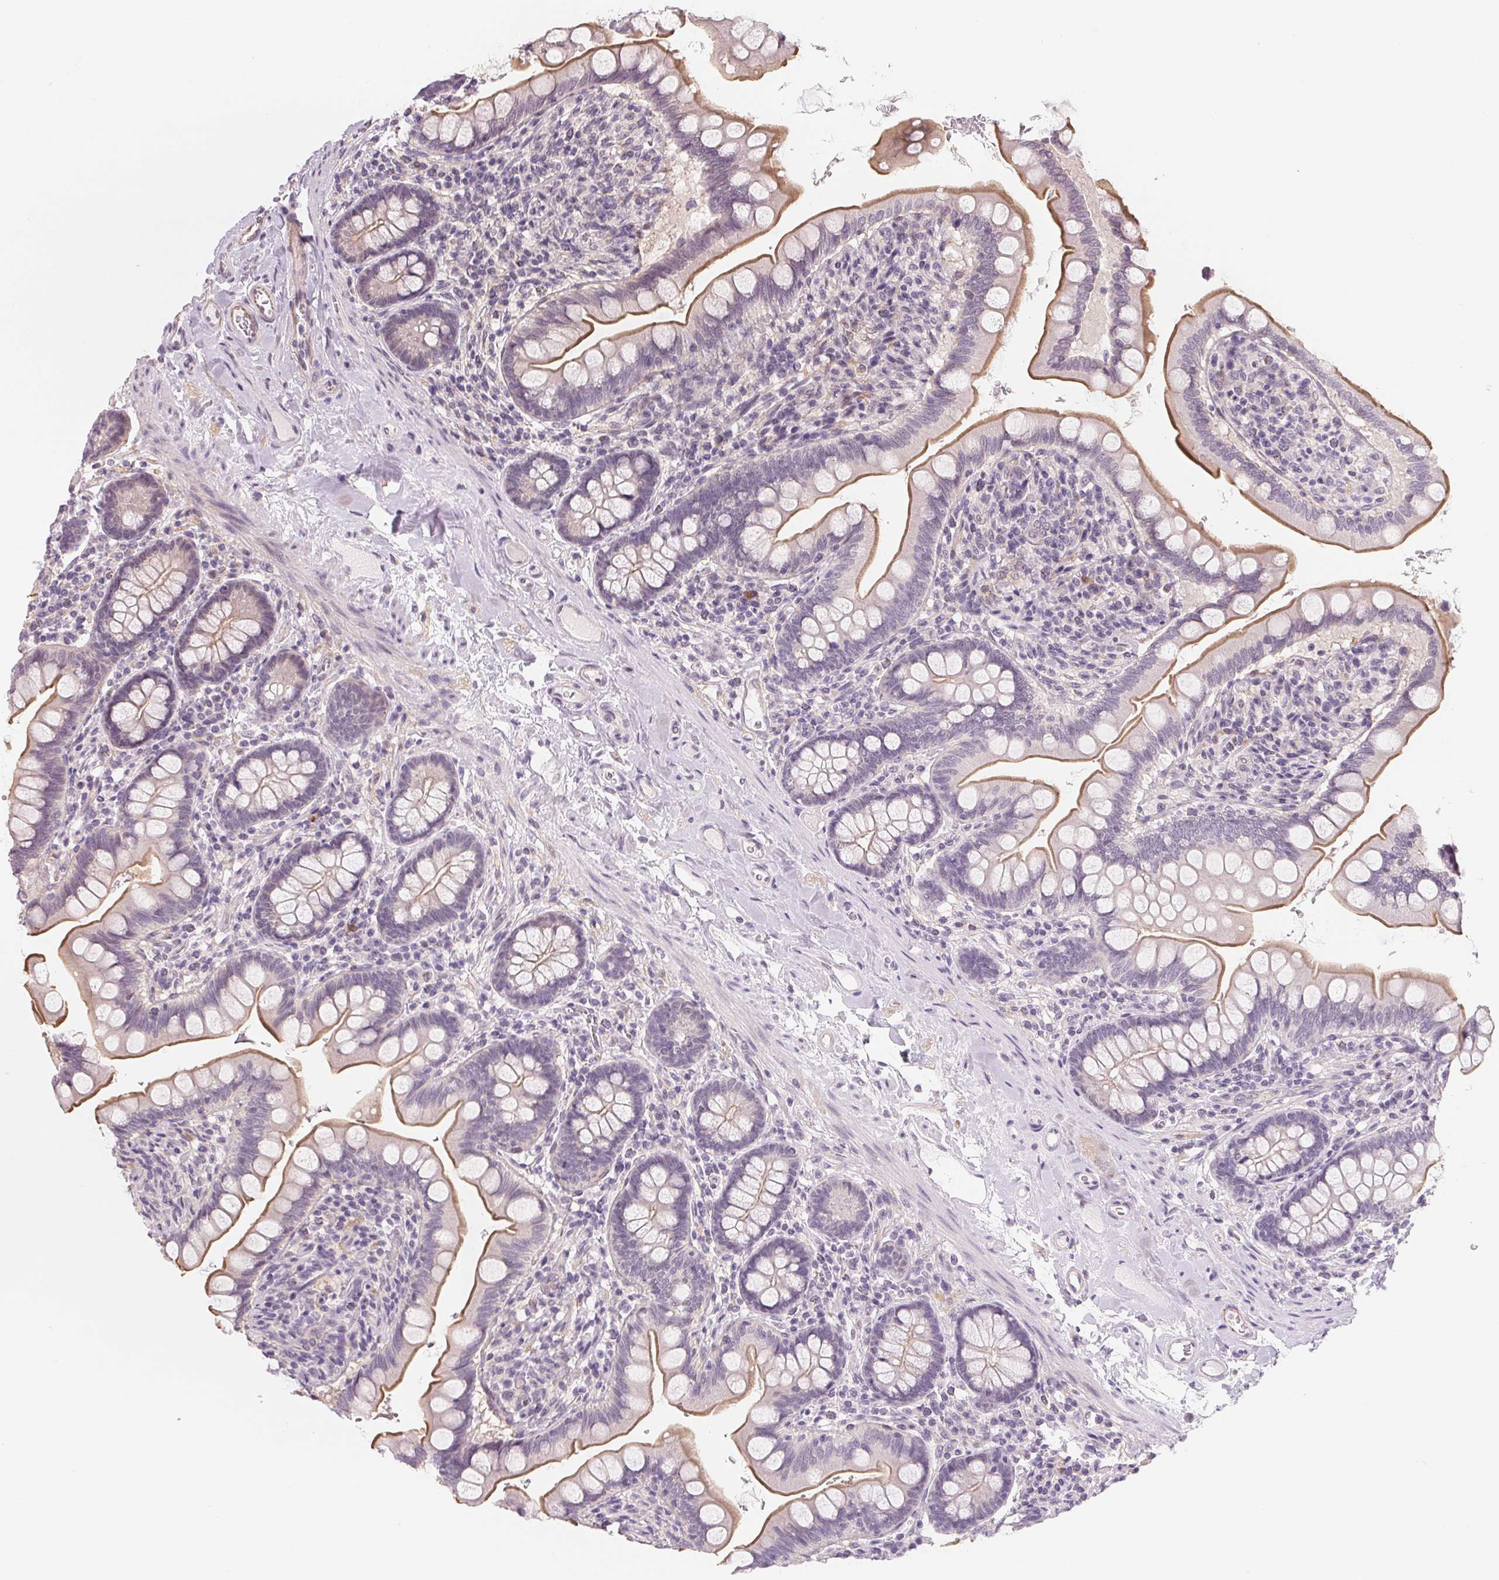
{"staining": {"intensity": "weak", "quantity": "25%-75%", "location": "cytoplasmic/membranous"}, "tissue": "small intestine", "cell_type": "Glandular cells", "image_type": "normal", "snomed": [{"axis": "morphology", "description": "Normal tissue, NOS"}, {"axis": "topography", "description": "Small intestine"}], "caption": "Glandular cells show weak cytoplasmic/membranous positivity in approximately 25%-75% of cells in unremarkable small intestine. The staining is performed using DAB (3,3'-diaminobenzidine) brown chromogen to label protein expression. The nuclei are counter-stained blue using hematoxylin.", "gene": "CFC1B", "patient": {"sex": "female", "age": 56}}